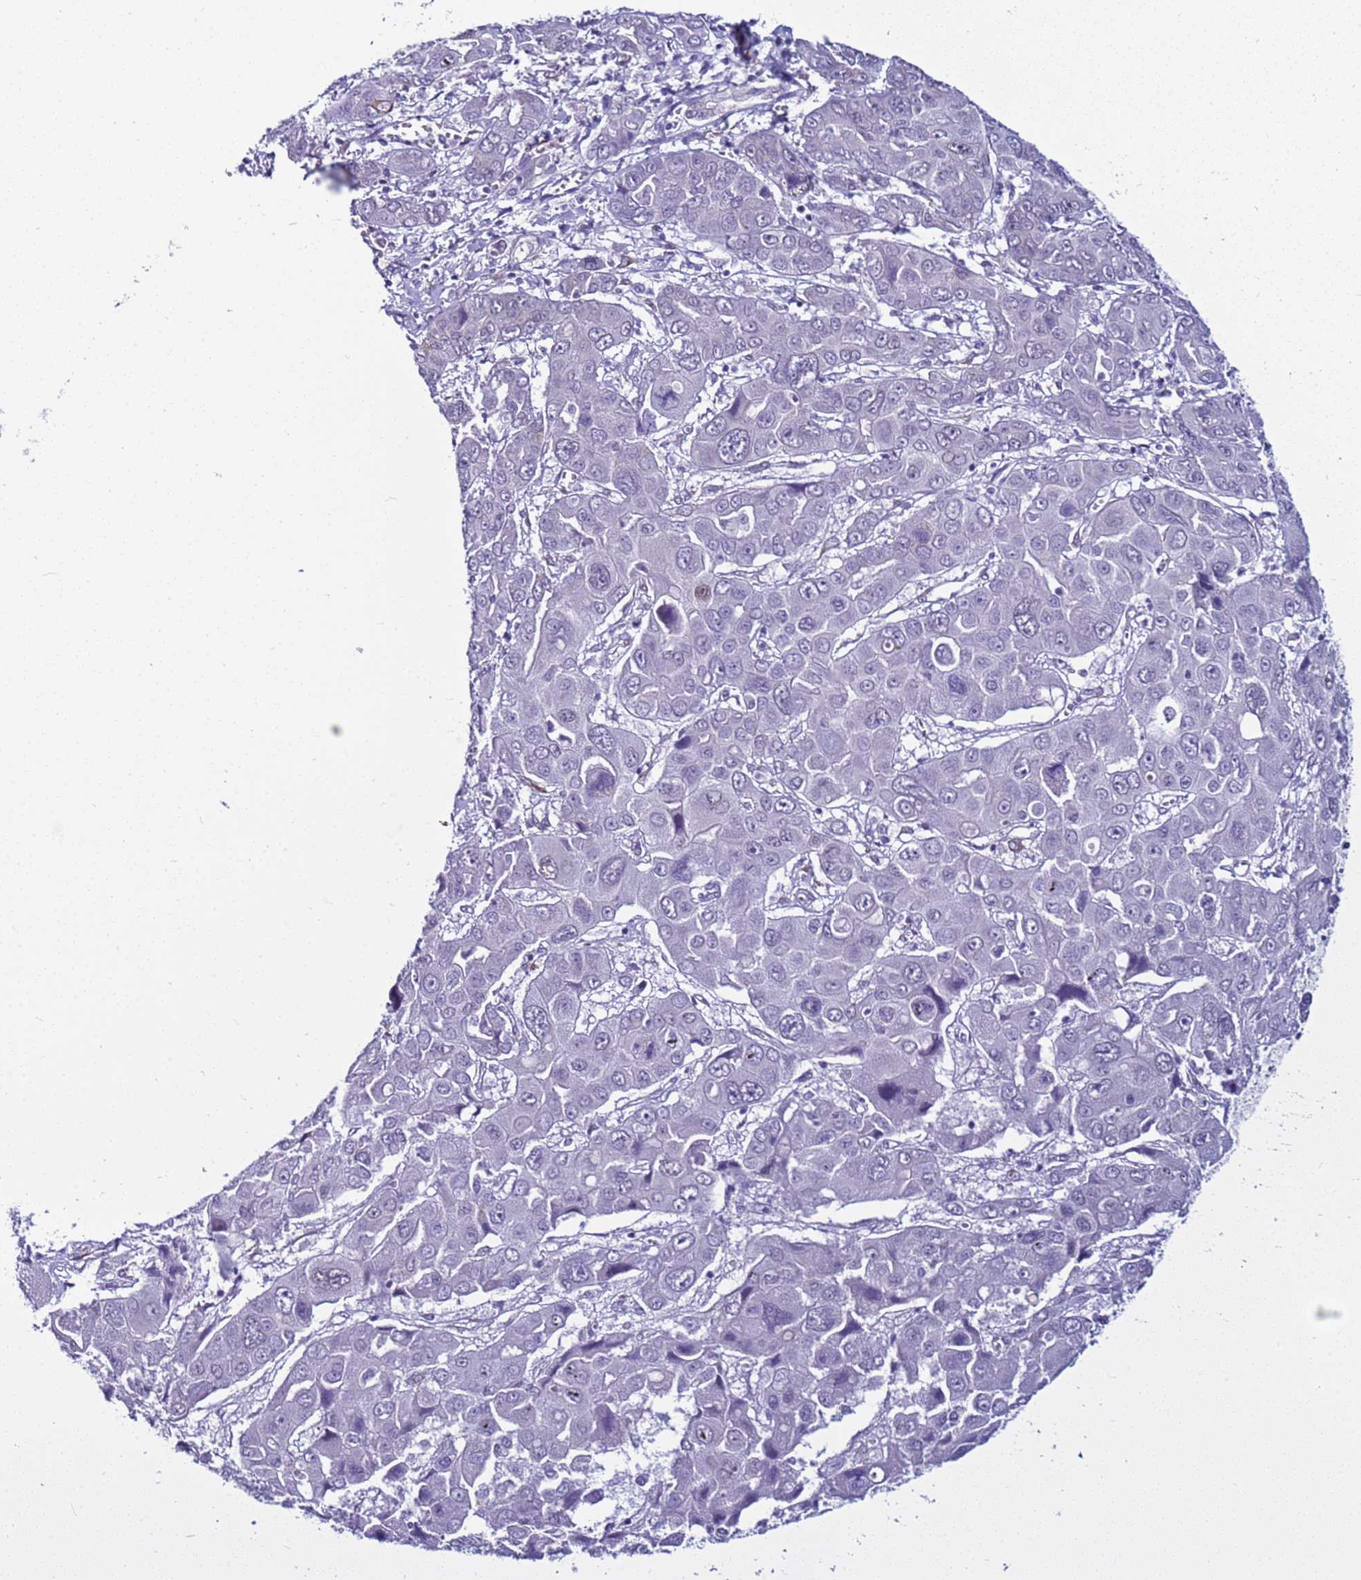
{"staining": {"intensity": "negative", "quantity": "none", "location": "none"}, "tissue": "liver cancer", "cell_type": "Tumor cells", "image_type": "cancer", "snomed": [{"axis": "morphology", "description": "Cholangiocarcinoma"}, {"axis": "topography", "description": "Liver"}], "caption": "An immunohistochemistry (IHC) photomicrograph of liver cholangiocarcinoma is shown. There is no staining in tumor cells of liver cholangiocarcinoma.", "gene": "LRRC10B", "patient": {"sex": "male", "age": 67}}